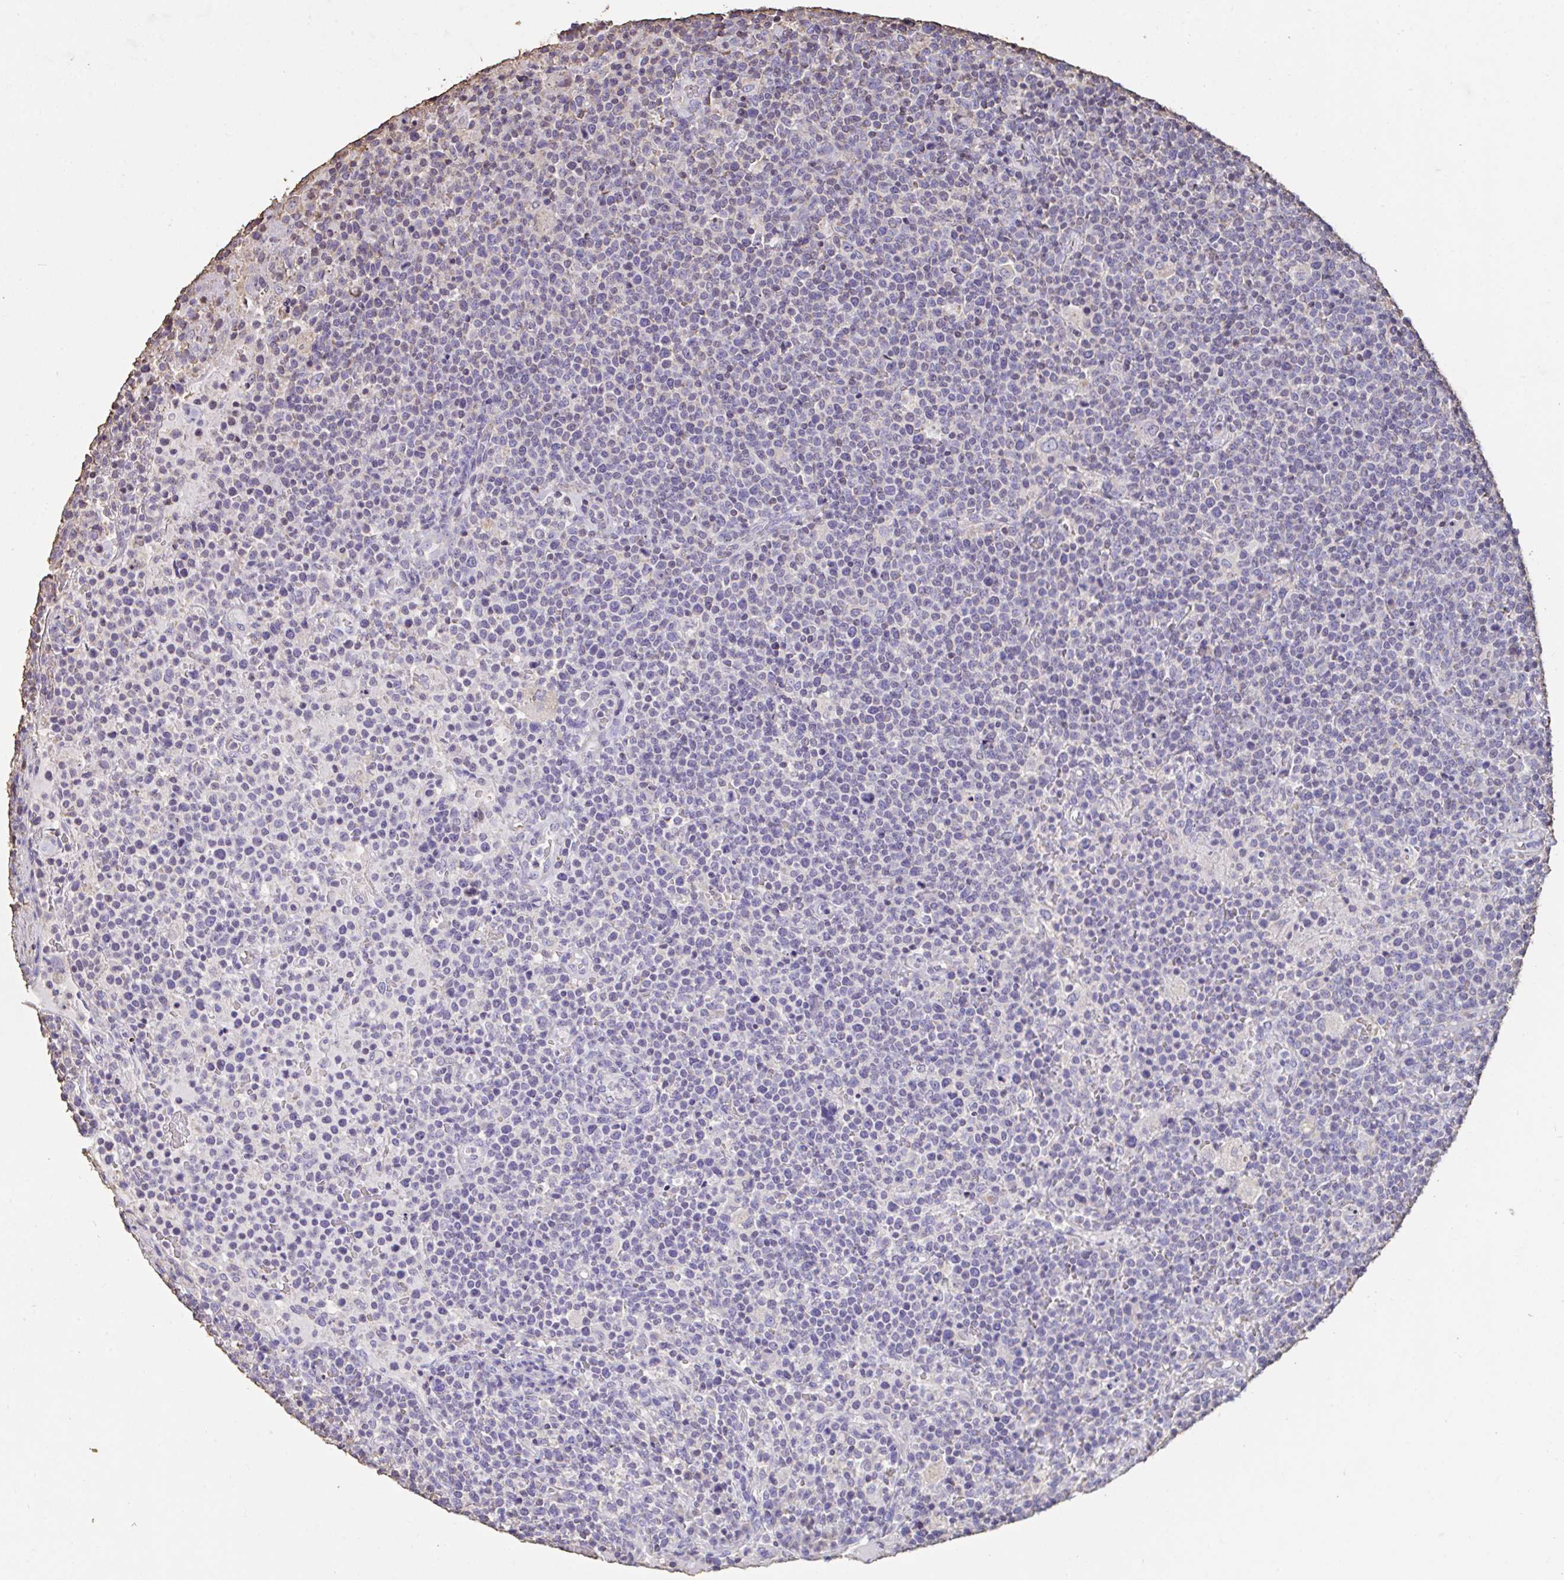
{"staining": {"intensity": "negative", "quantity": "none", "location": "none"}, "tissue": "lymphoma", "cell_type": "Tumor cells", "image_type": "cancer", "snomed": [{"axis": "morphology", "description": "Malignant lymphoma, non-Hodgkin's type, High grade"}, {"axis": "topography", "description": "Lymph node"}], "caption": "Immunohistochemistry (IHC) image of malignant lymphoma, non-Hodgkin's type (high-grade) stained for a protein (brown), which exhibits no staining in tumor cells.", "gene": "IL23R", "patient": {"sex": "male", "age": 61}}